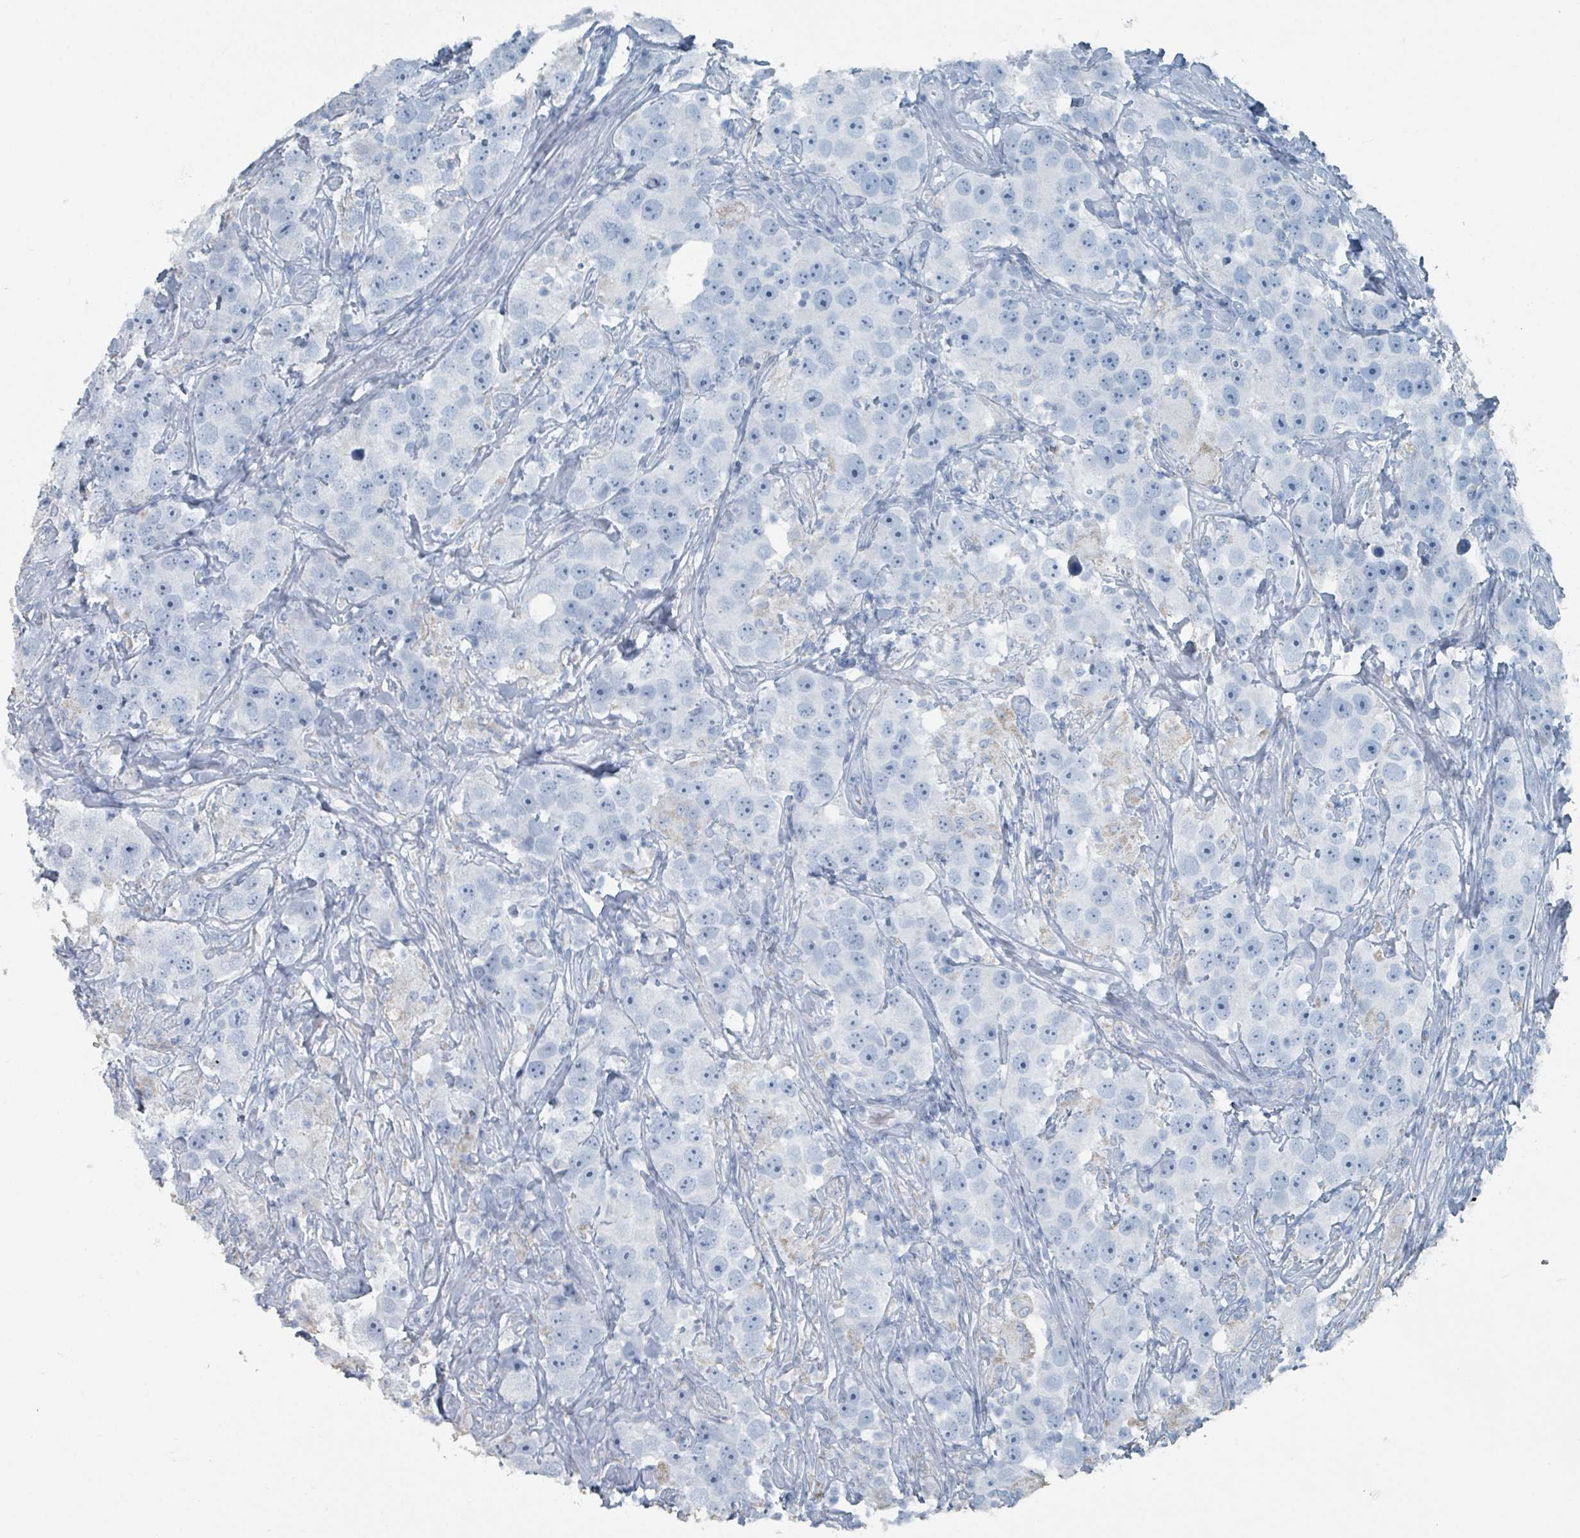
{"staining": {"intensity": "negative", "quantity": "none", "location": "none"}, "tissue": "testis cancer", "cell_type": "Tumor cells", "image_type": "cancer", "snomed": [{"axis": "morphology", "description": "Seminoma, NOS"}, {"axis": "topography", "description": "Testis"}], "caption": "DAB (3,3'-diaminobenzidine) immunohistochemical staining of human testis seminoma shows no significant positivity in tumor cells.", "gene": "GAMT", "patient": {"sex": "male", "age": 49}}